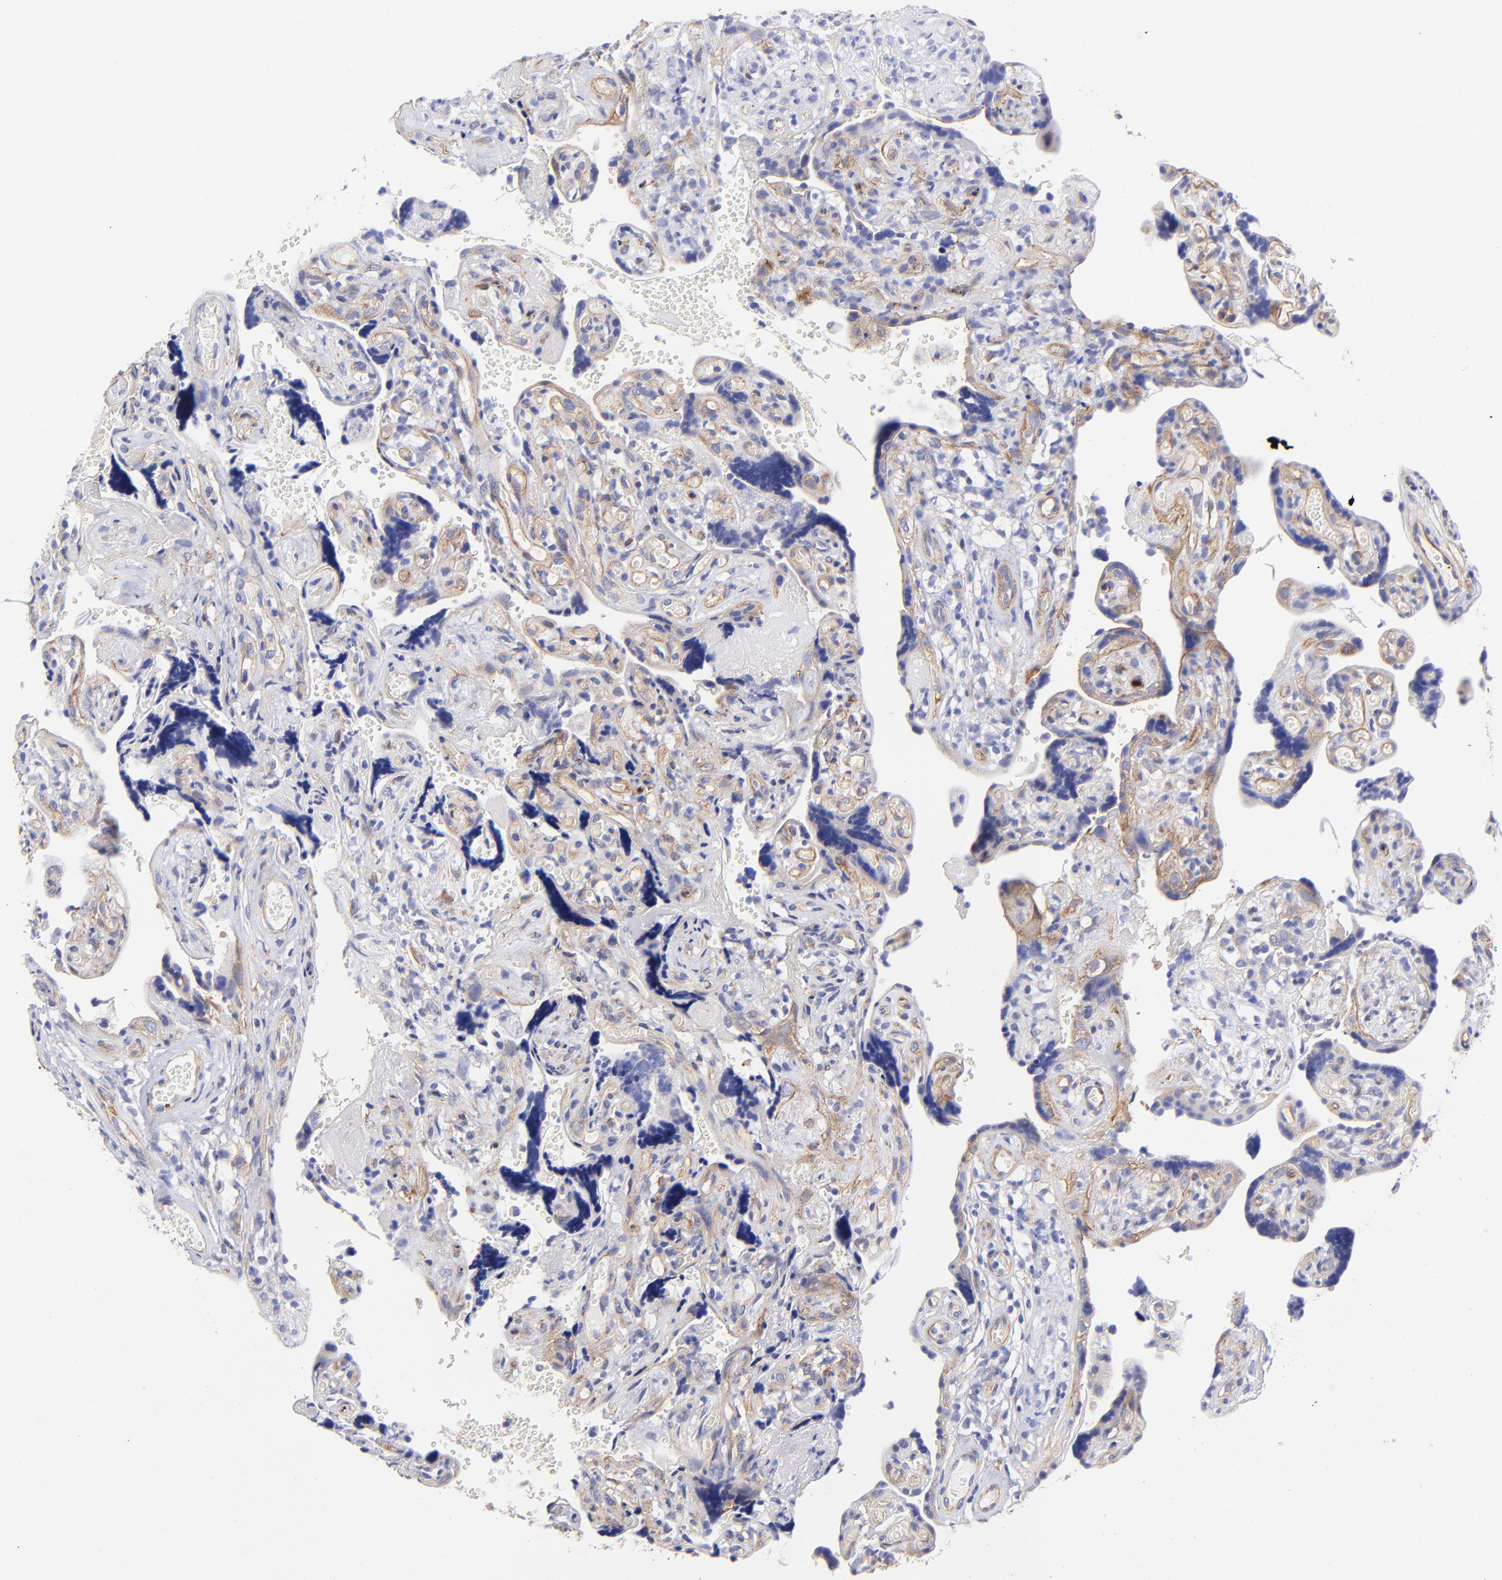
{"staining": {"intensity": "weak", "quantity": "<25%", "location": "cytoplasmic/membranous"}, "tissue": "placenta", "cell_type": "Trophoblastic cells", "image_type": "normal", "snomed": [{"axis": "morphology", "description": "Normal tissue, NOS"}, {"axis": "topography", "description": "Placenta"}], "caption": "DAB immunohistochemical staining of benign human placenta displays no significant positivity in trophoblastic cells. (Immunohistochemistry, brightfield microscopy, high magnification).", "gene": "PPFIBP1", "patient": {"sex": "female", "age": 30}}